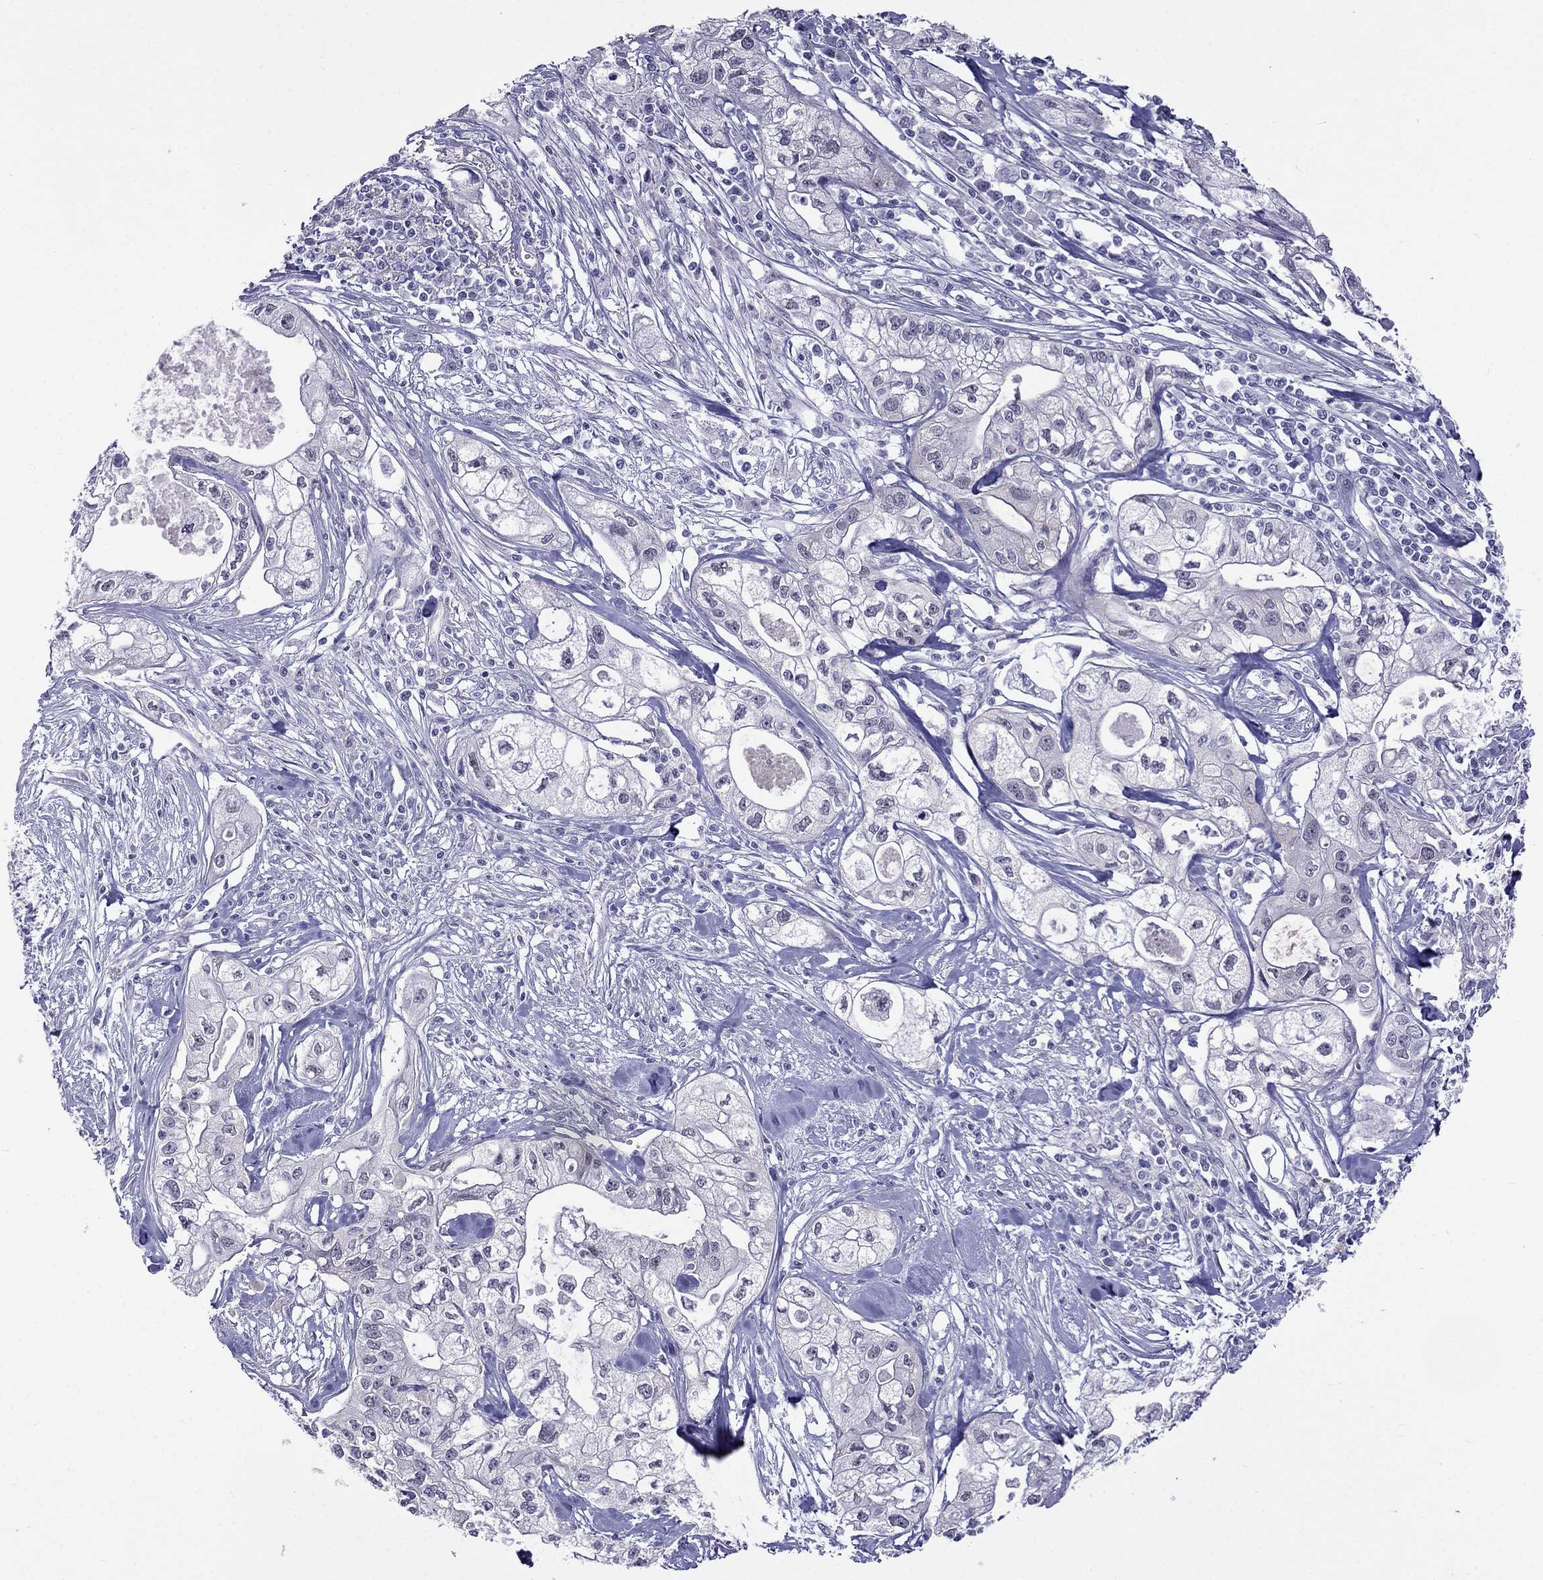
{"staining": {"intensity": "negative", "quantity": "none", "location": "none"}, "tissue": "pancreatic cancer", "cell_type": "Tumor cells", "image_type": "cancer", "snomed": [{"axis": "morphology", "description": "Adenocarcinoma, NOS"}, {"axis": "topography", "description": "Pancreas"}], "caption": "High power microscopy image of an immunohistochemistry micrograph of pancreatic cancer (adenocarcinoma), revealing no significant positivity in tumor cells.", "gene": "MGP", "patient": {"sex": "male", "age": 70}}